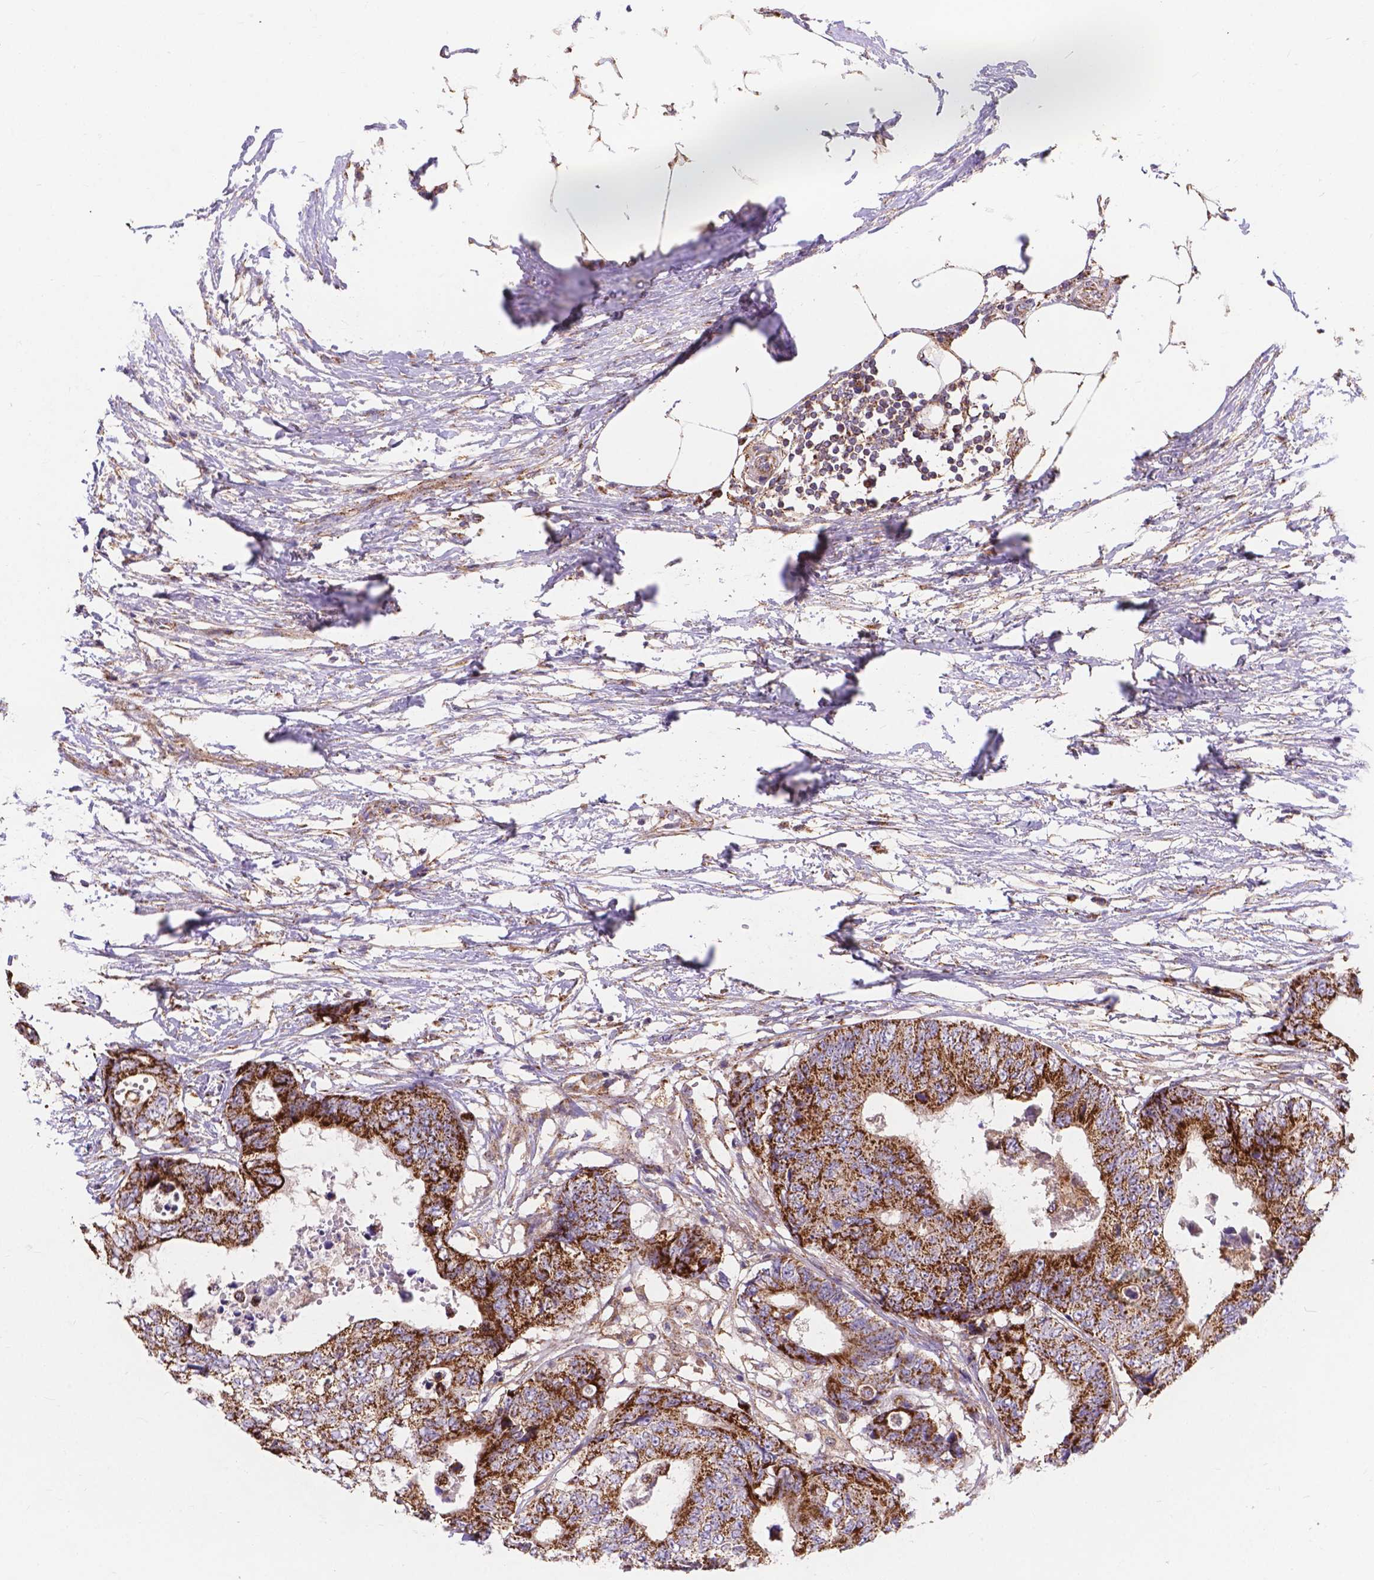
{"staining": {"intensity": "strong", "quantity": "25%-75%", "location": "cytoplasmic/membranous"}, "tissue": "colorectal cancer", "cell_type": "Tumor cells", "image_type": "cancer", "snomed": [{"axis": "morphology", "description": "Adenocarcinoma, NOS"}, {"axis": "topography", "description": "Colon"}], "caption": "Protein staining of colorectal adenocarcinoma tissue demonstrates strong cytoplasmic/membranous expression in about 25%-75% of tumor cells.", "gene": "AK3", "patient": {"sex": "female", "age": 48}}